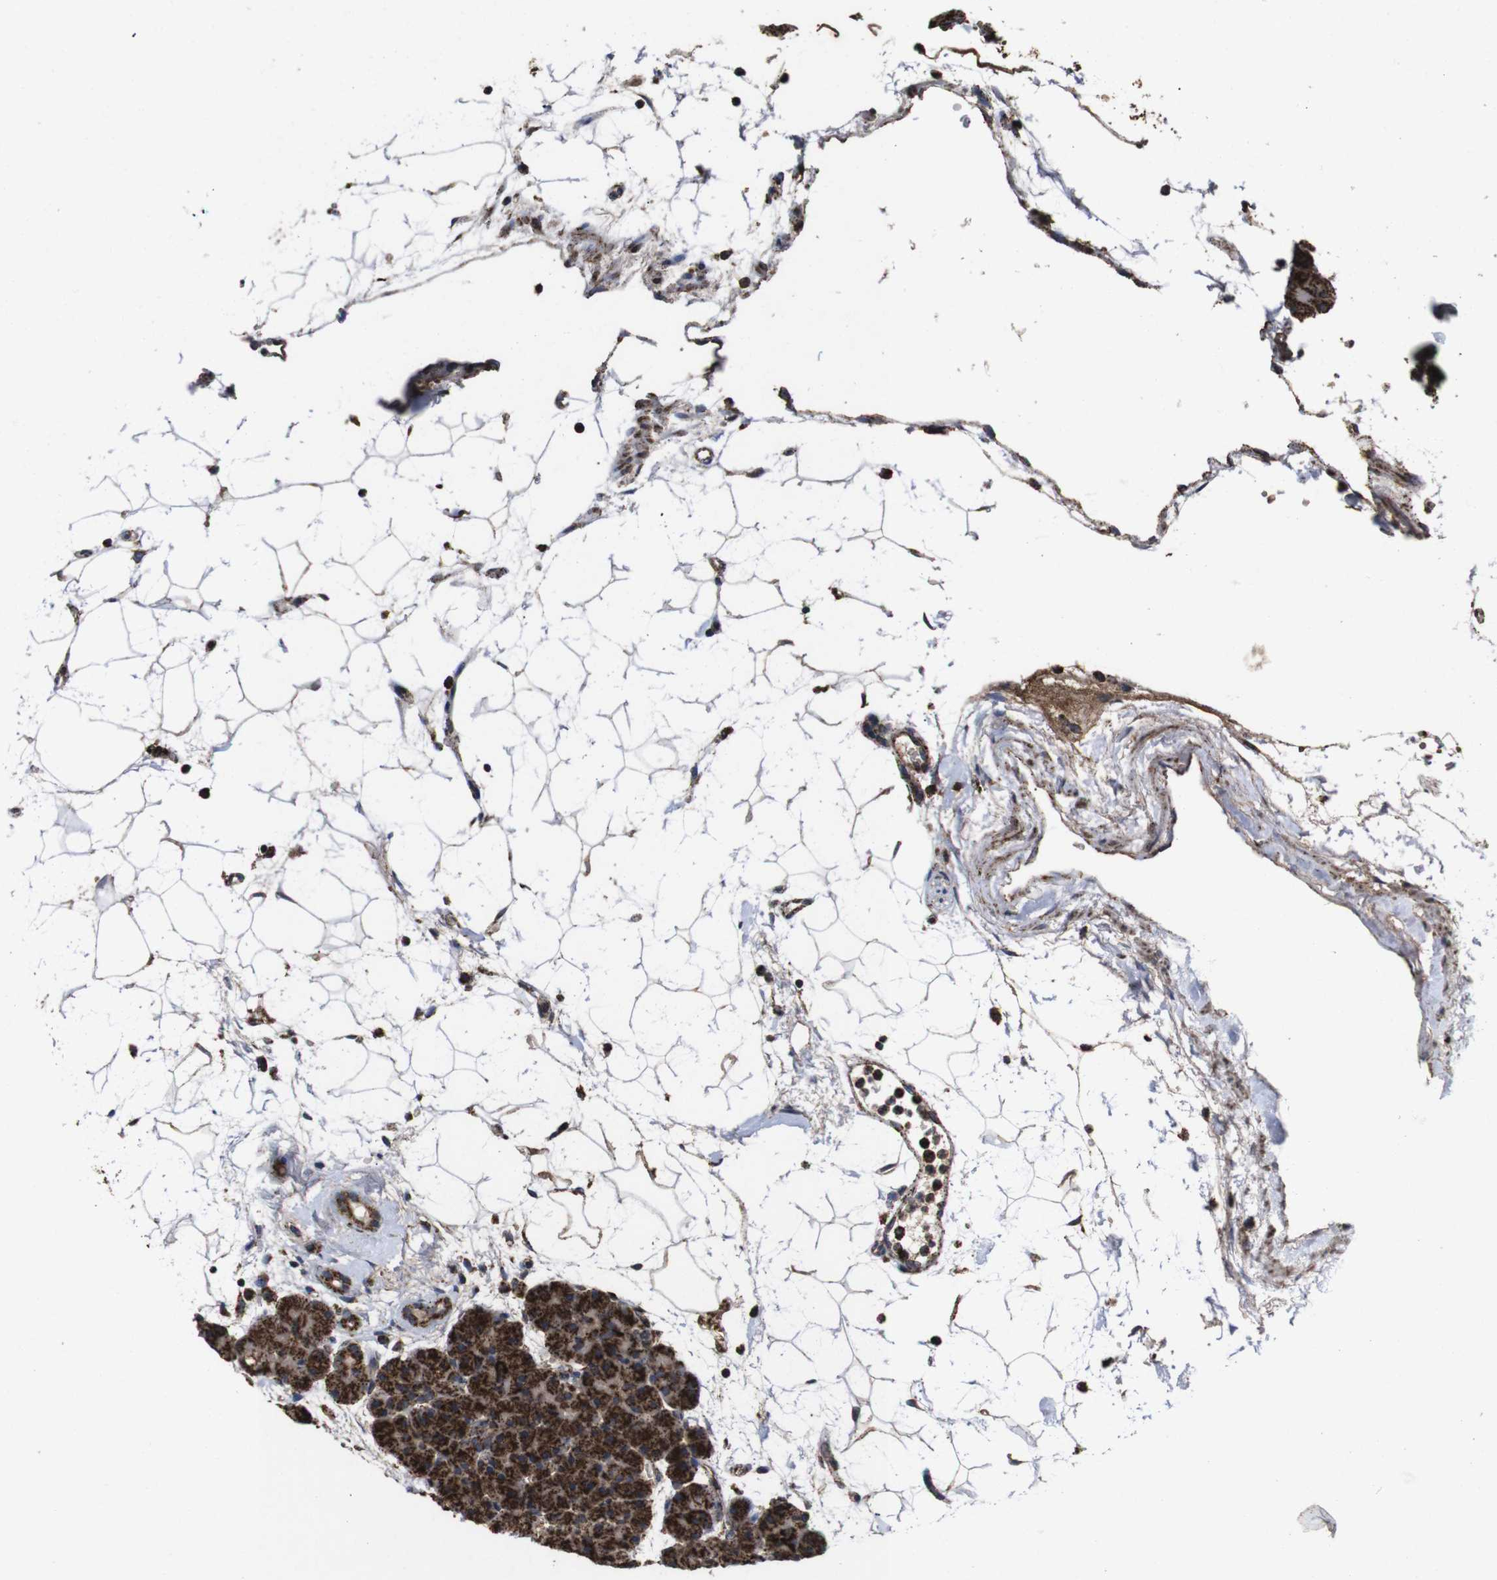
{"staining": {"intensity": "strong", "quantity": ">75%", "location": "cytoplasmic/membranous"}, "tissue": "pancreas", "cell_type": "Exocrine glandular cells", "image_type": "normal", "snomed": [{"axis": "morphology", "description": "Normal tissue, NOS"}, {"axis": "topography", "description": "Pancreas"}], "caption": "Immunohistochemistry (IHC) staining of unremarkable pancreas, which demonstrates high levels of strong cytoplasmic/membranous expression in approximately >75% of exocrine glandular cells indicating strong cytoplasmic/membranous protein positivity. The staining was performed using DAB (3,3'-diaminobenzidine) (brown) for protein detection and nuclei were counterstained in hematoxylin (blue).", "gene": "ATP5F1A", "patient": {"sex": "male", "age": 66}}